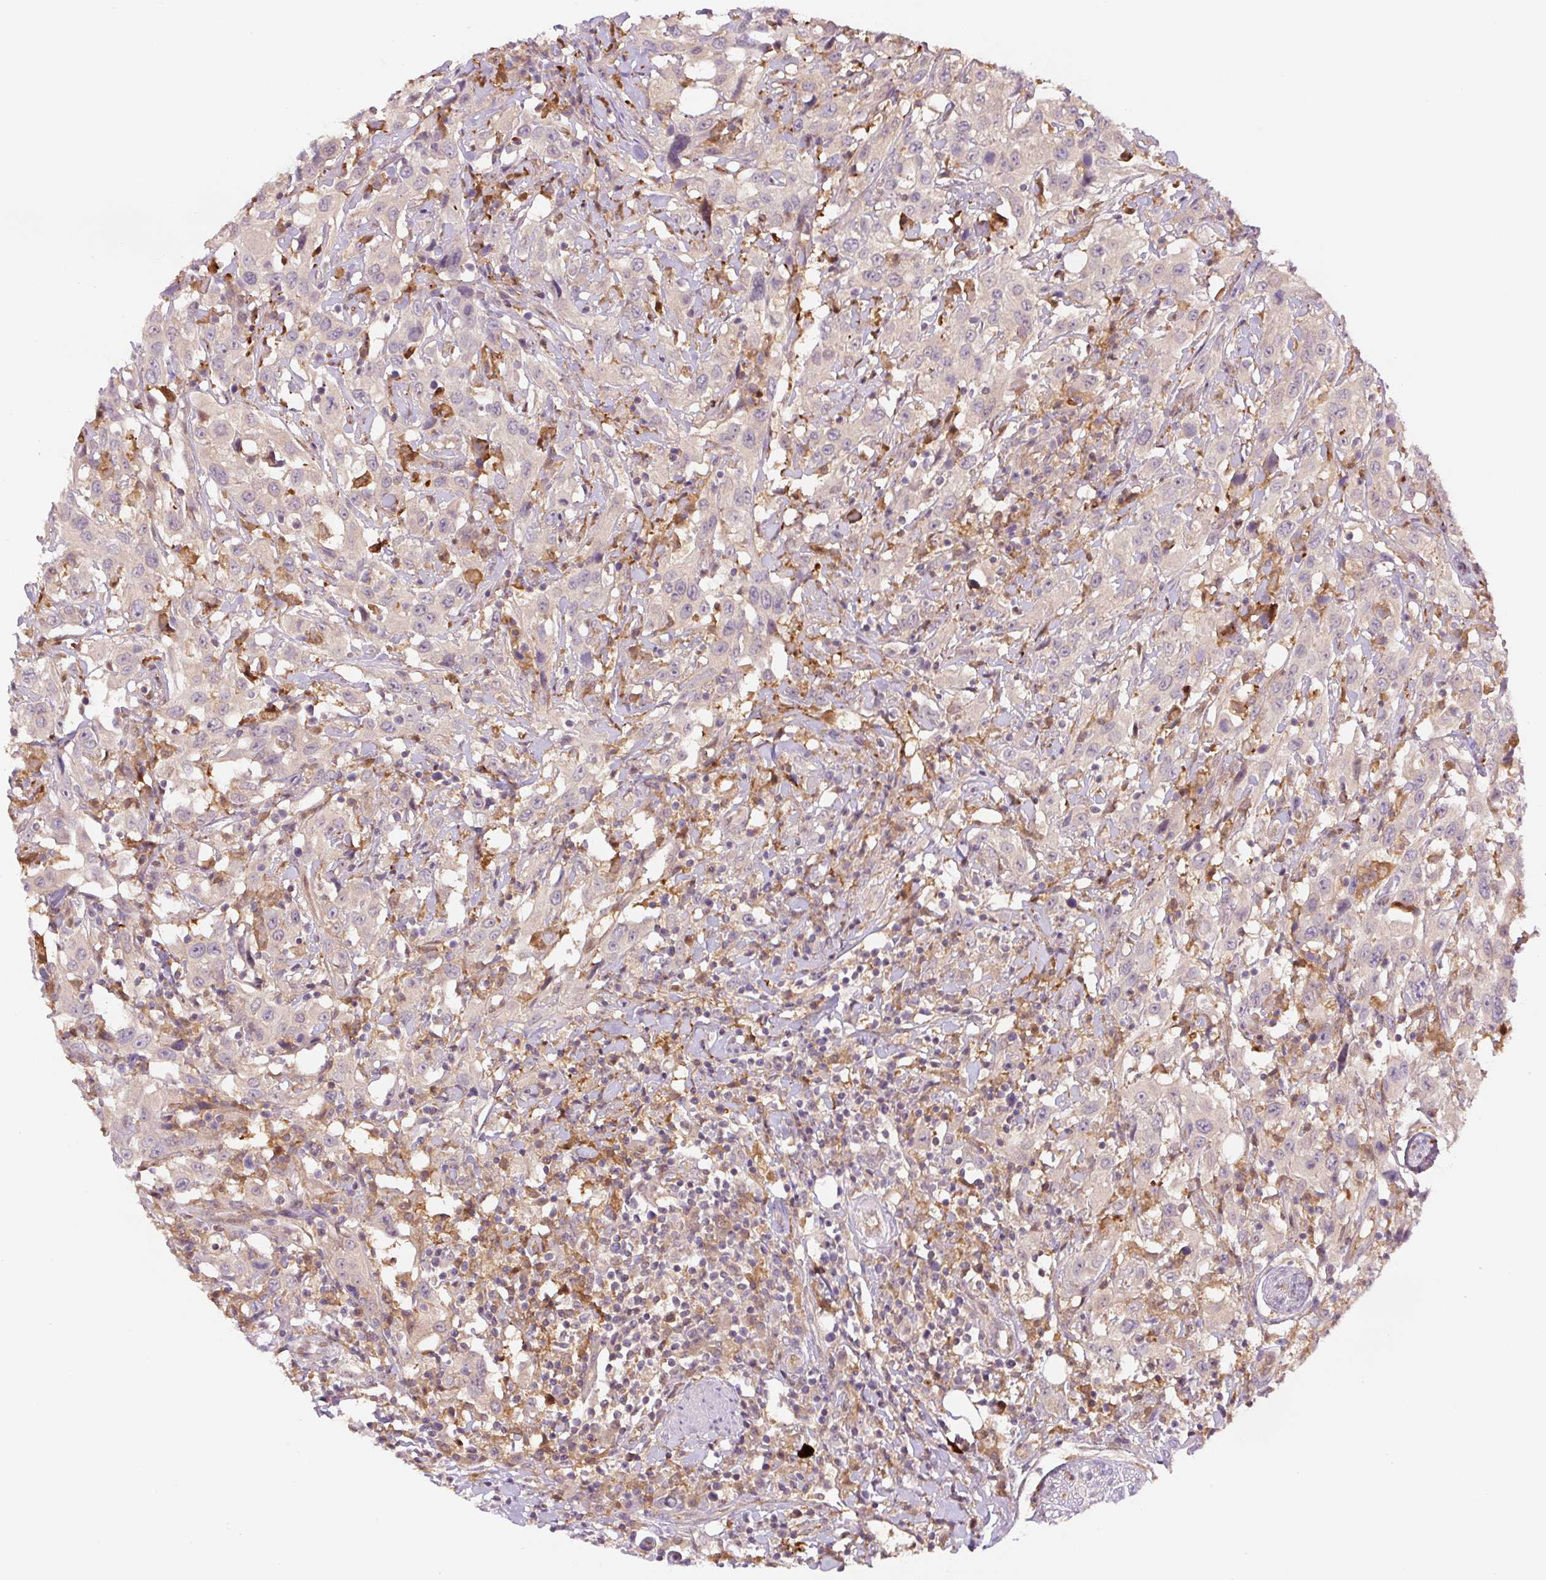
{"staining": {"intensity": "negative", "quantity": "none", "location": "none"}, "tissue": "urothelial cancer", "cell_type": "Tumor cells", "image_type": "cancer", "snomed": [{"axis": "morphology", "description": "Urothelial carcinoma, High grade"}, {"axis": "topography", "description": "Urinary bladder"}], "caption": "Tumor cells show no significant positivity in urothelial cancer.", "gene": "SPSB2", "patient": {"sex": "male", "age": 61}}